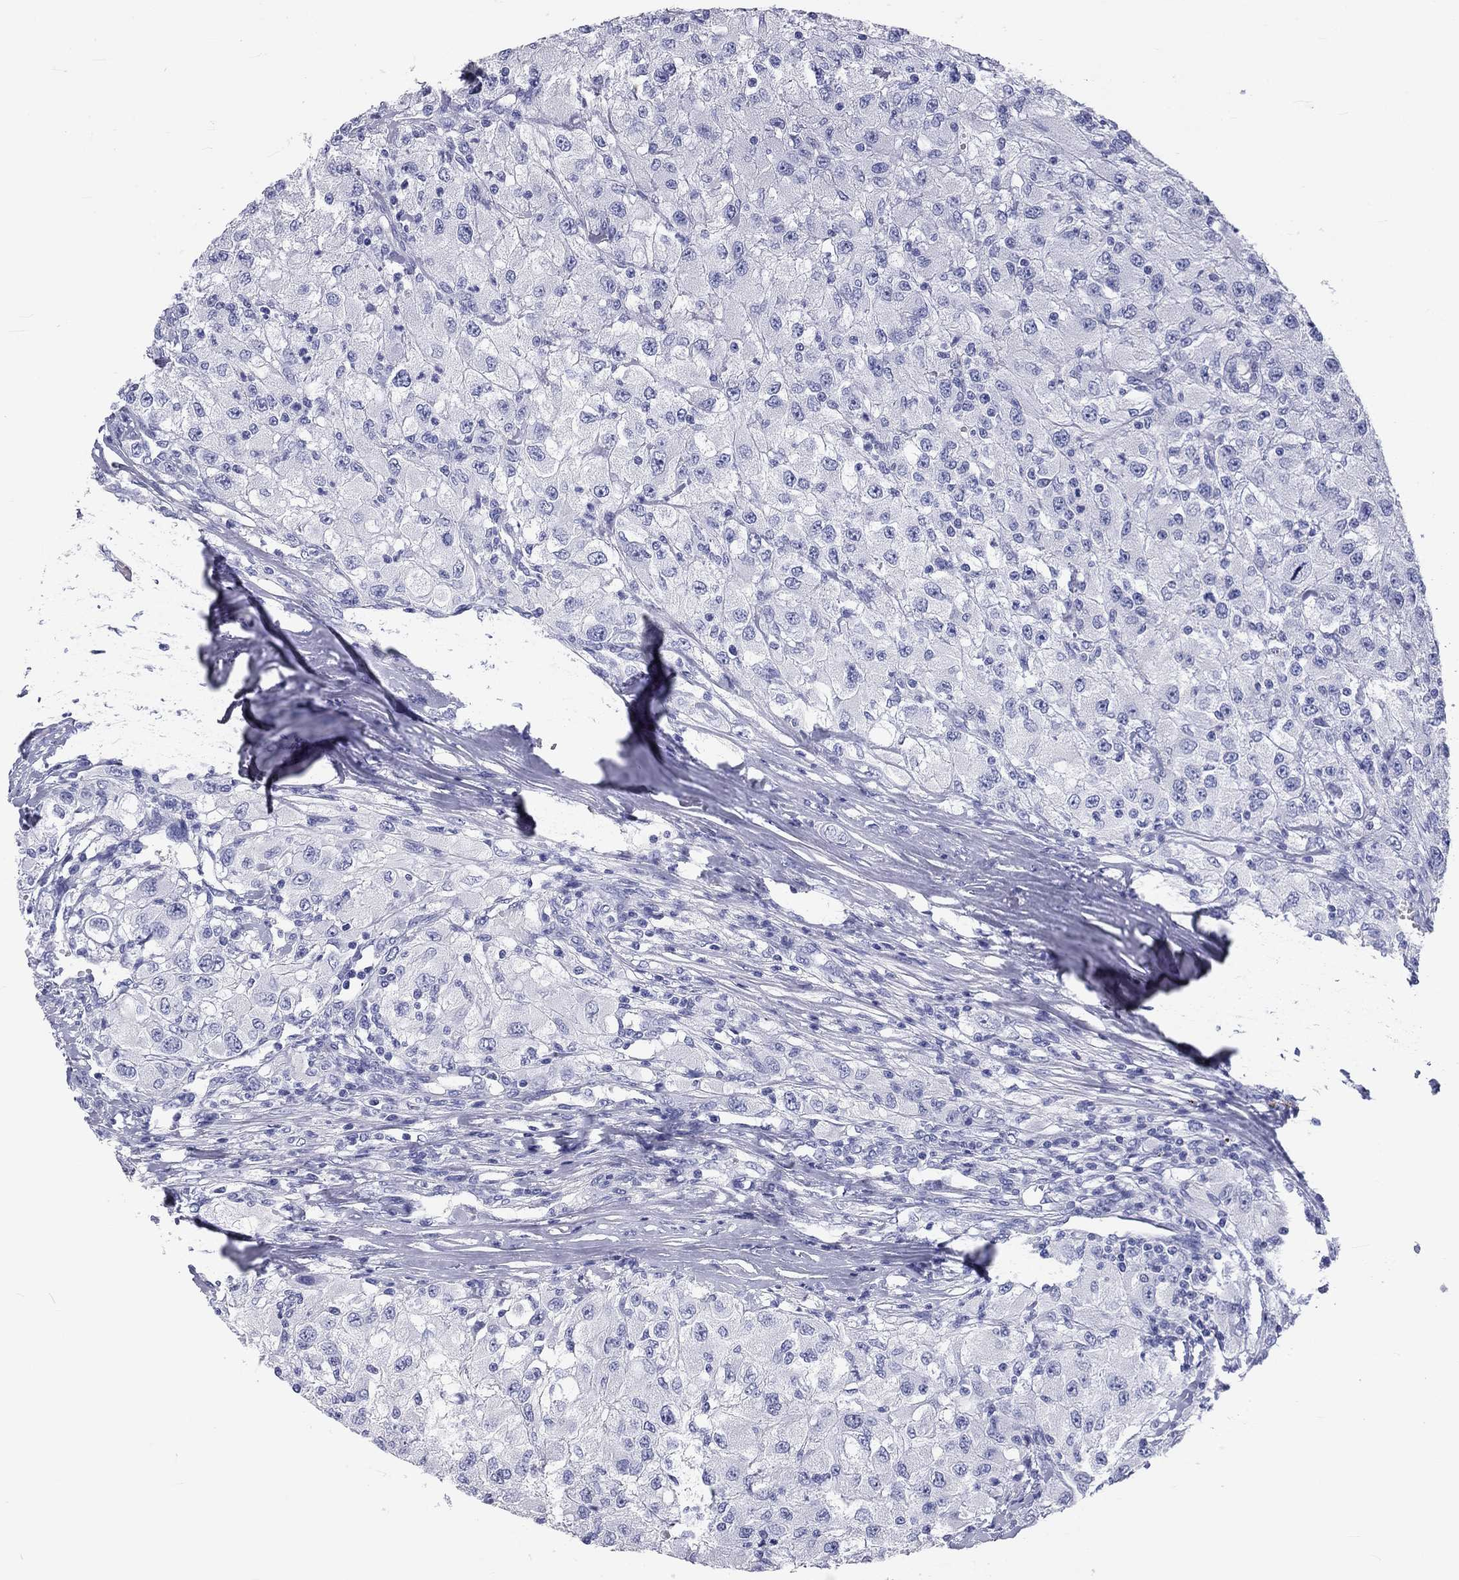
{"staining": {"intensity": "negative", "quantity": "none", "location": "none"}, "tissue": "renal cancer", "cell_type": "Tumor cells", "image_type": "cancer", "snomed": [{"axis": "morphology", "description": "Adenocarcinoma, NOS"}, {"axis": "topography", "description": "Kidney"}], "caption": "Tumor cells show no significant protein staining in renal cancer (adenocarcinoma).", "gene": "DNALI1", "patient": {"sex": "female", "age": 67}}